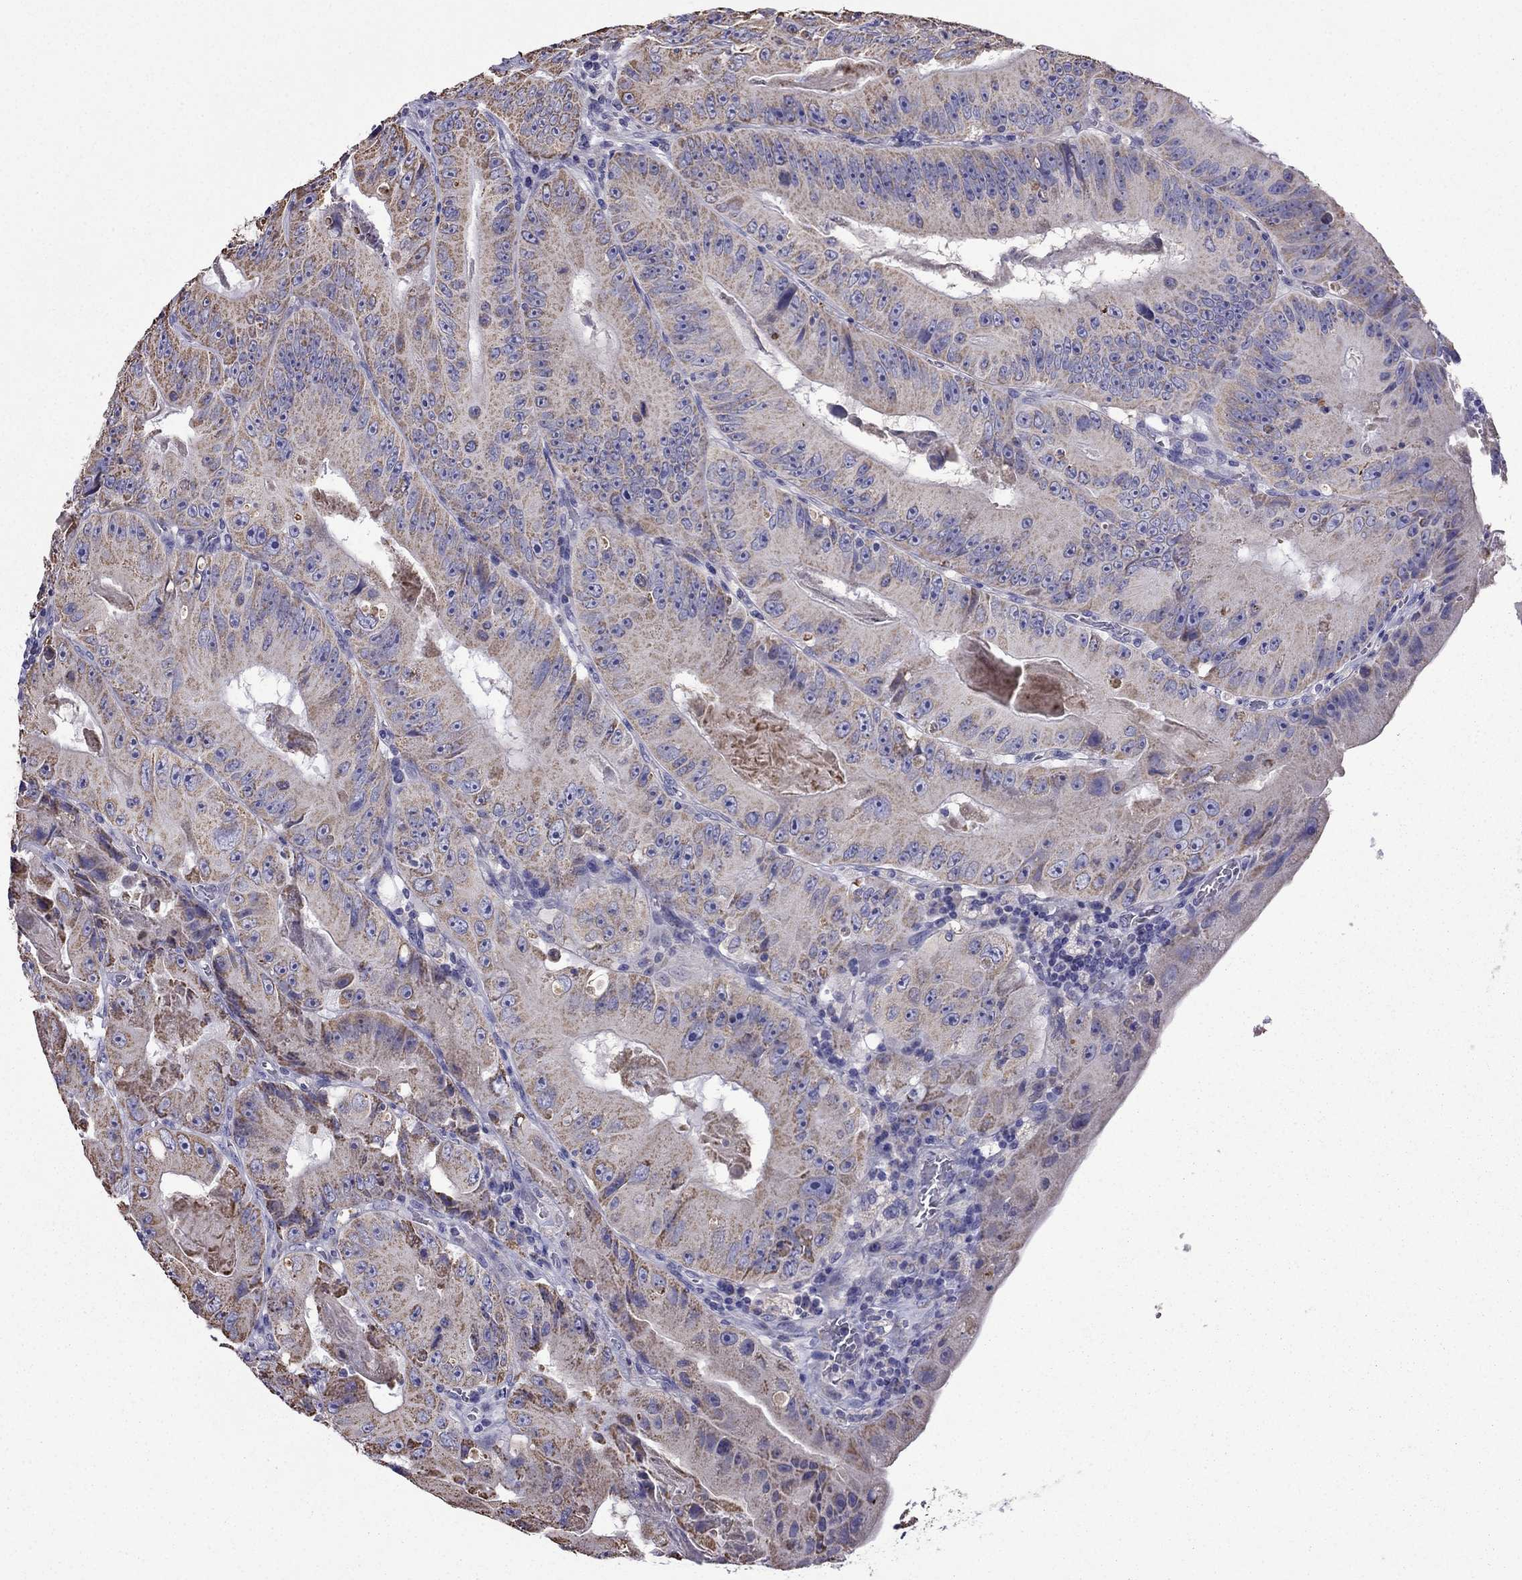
{"staining": {"intensity": "moderate", "quantity": ">75%", "location": "cytoplasmic/membranous"}, "tissue": "colorectal cancer", "cell_type": "Tumor cells", "image_type": "cancer", "snomed": [{"axis": "morphology", "description": "Adenocarcinoma, NOS"}, {"axis": "topography", "description": "Colon"}], "caption": "A brown stain labels moderate cytoplasmic/membranous staining of a protein in adenocarcinoma (colorectal) tumor cells.", "gene": "DSC1", "patient": {"sex": "female", "age": 86}}